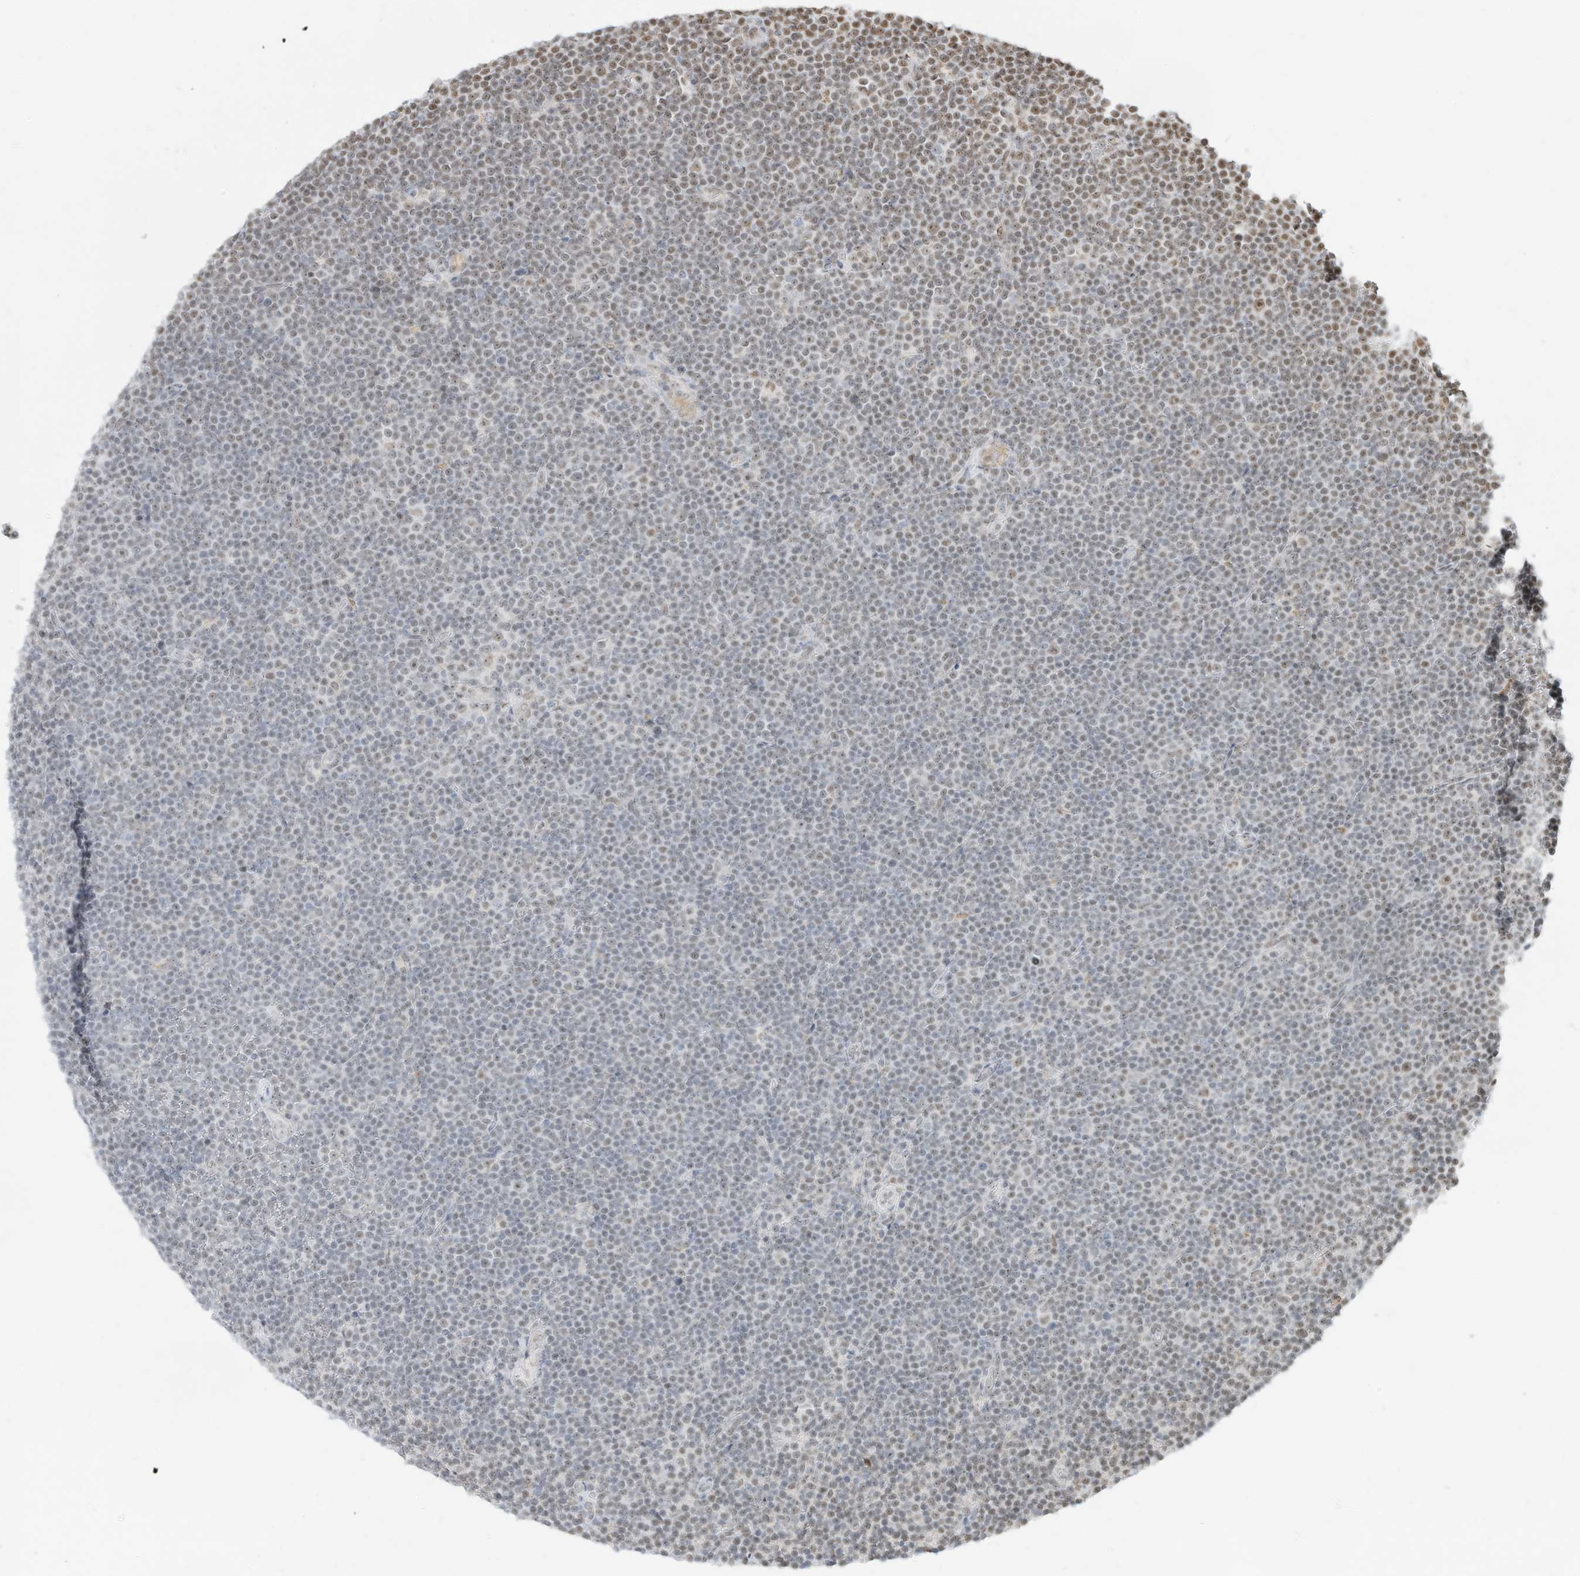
{"staining": {"intensity": "negative", "quantity": "none", "location": "none"}, "tissue": "lymphoma", "cell_type": "Tumor cells", "image_type": "cancer", "snomed": [{"axis": "morphology", "description": "Malignant lymphoma, non-Hodgkin's type, Low grade"}, {"axis": "topography", "description": "Lymph node"}], "caption": "Immunohistochemistry (IHC) photomicrograph of neoplastic tissue: lymphoma stained with DAB shows no significant protein expression in tumor cells.", "gene": "NHSL1", "patient": {"sex": "female", "age": 67}}